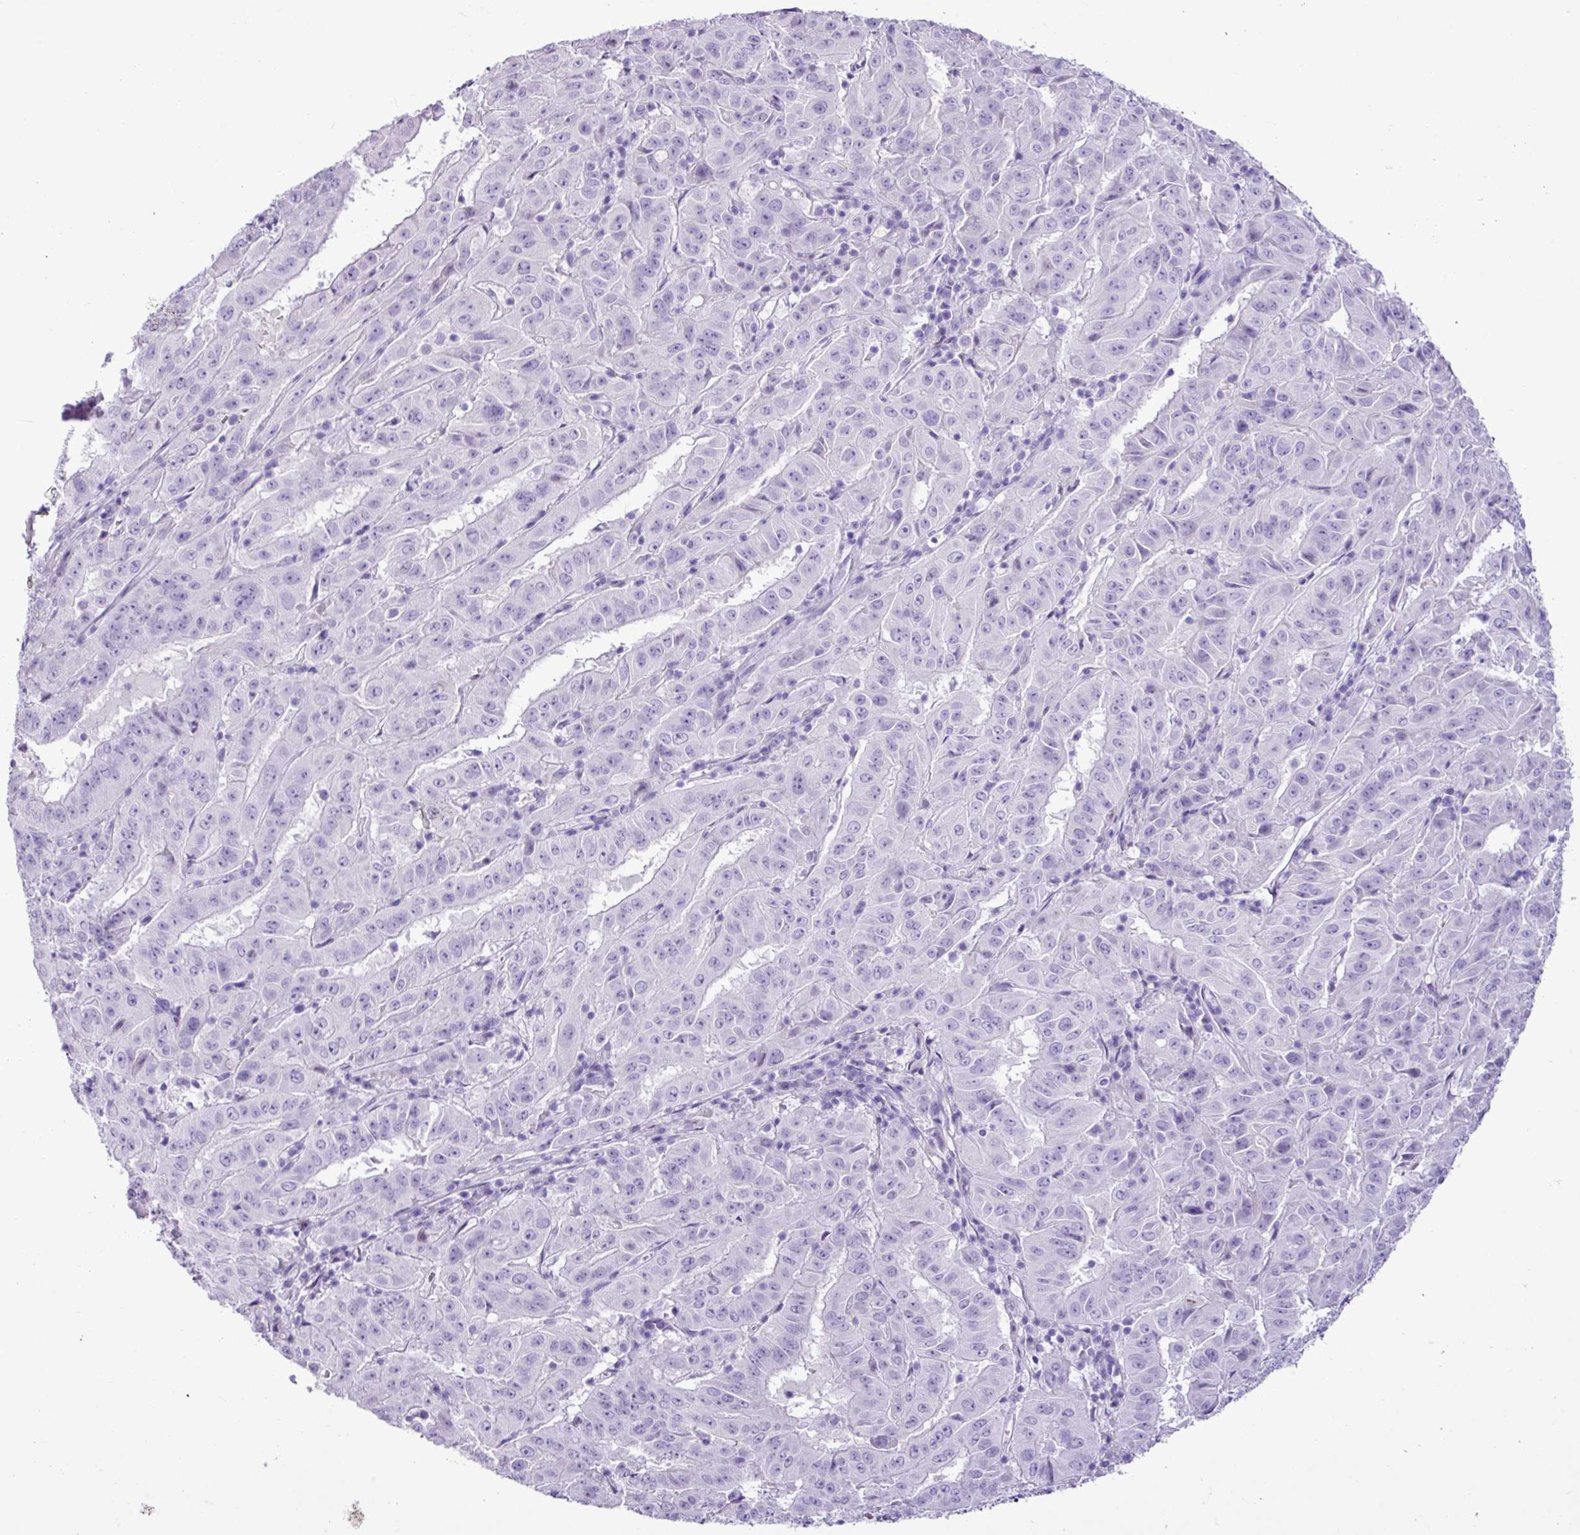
{"staining": {"intensity": "negative", "quantity": "none", "location": "none"}, "tissue": "pancreatic cancer", "cell_type": "Tumor cells", "image_type": "cancer", "snomed": [{"axis": "morphology", "description": "Adenocarcinoma, NOS"}, {"axis": "topography", "description": "Pancreas"}], "caption": "This is an immunohistochemistry (IHC) image of human pancreatic cancer. There is no staining in tumor cells.", "gene": "ZSCAN5A", "patient": {"sex": "male", "age": 63}}